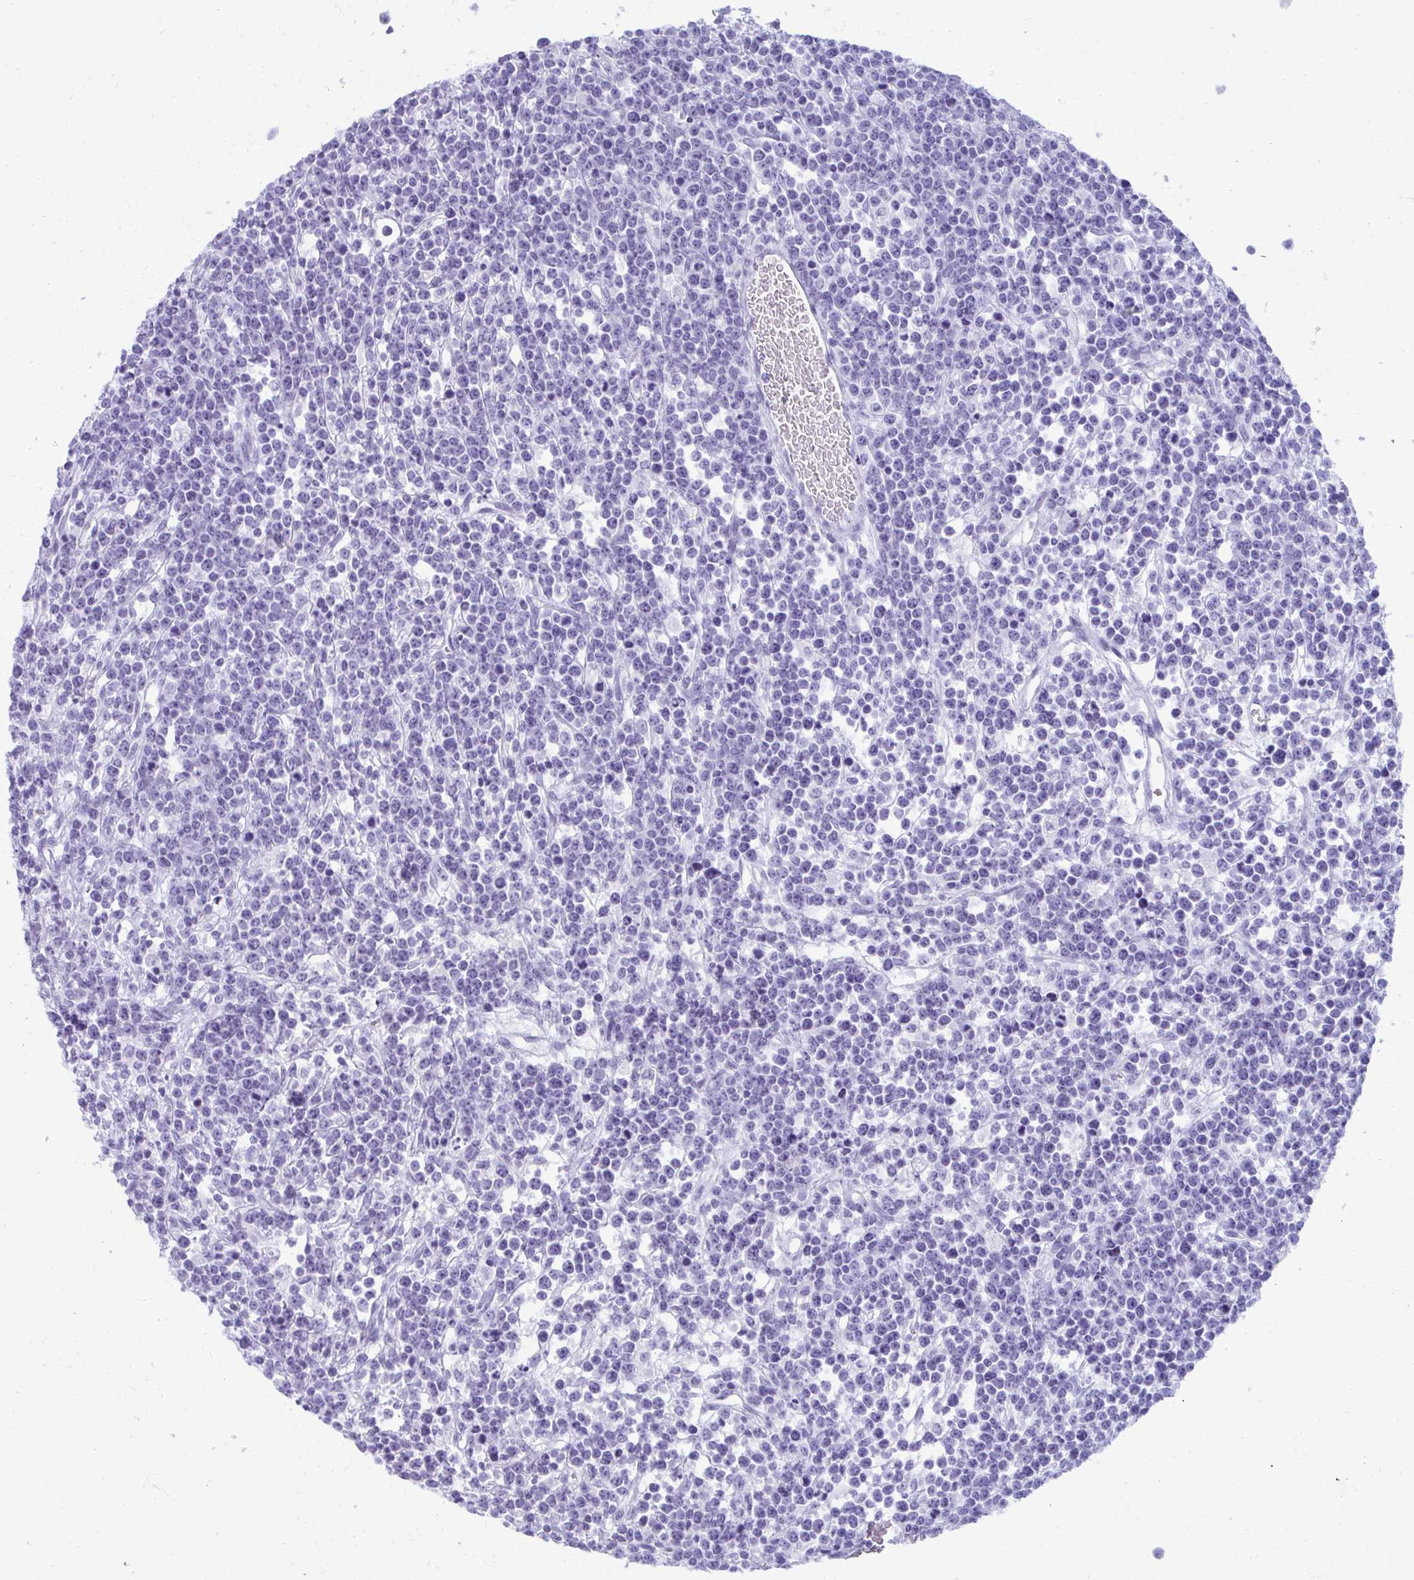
{"staining": {"intensity": "negative", "quantity": "none", "location": "none"}, "tissue": "lymphoma", "cell_type": "Tumor cells", "image_type": "cancer", "snomed": [{"axis": "morphology", "description": "Malignant lymphoma, non-Hodgkin's type, High grade"}, {"axis": "topography", "description": "Ovary"}], "caption": "Immunohistochemistry of human malignant lymphoma, non-Hodgkin's type (high-grade) shows no staining in tumor cells.", "gene": "MAF1", "patient": {"sex": "female", "age": 56}}